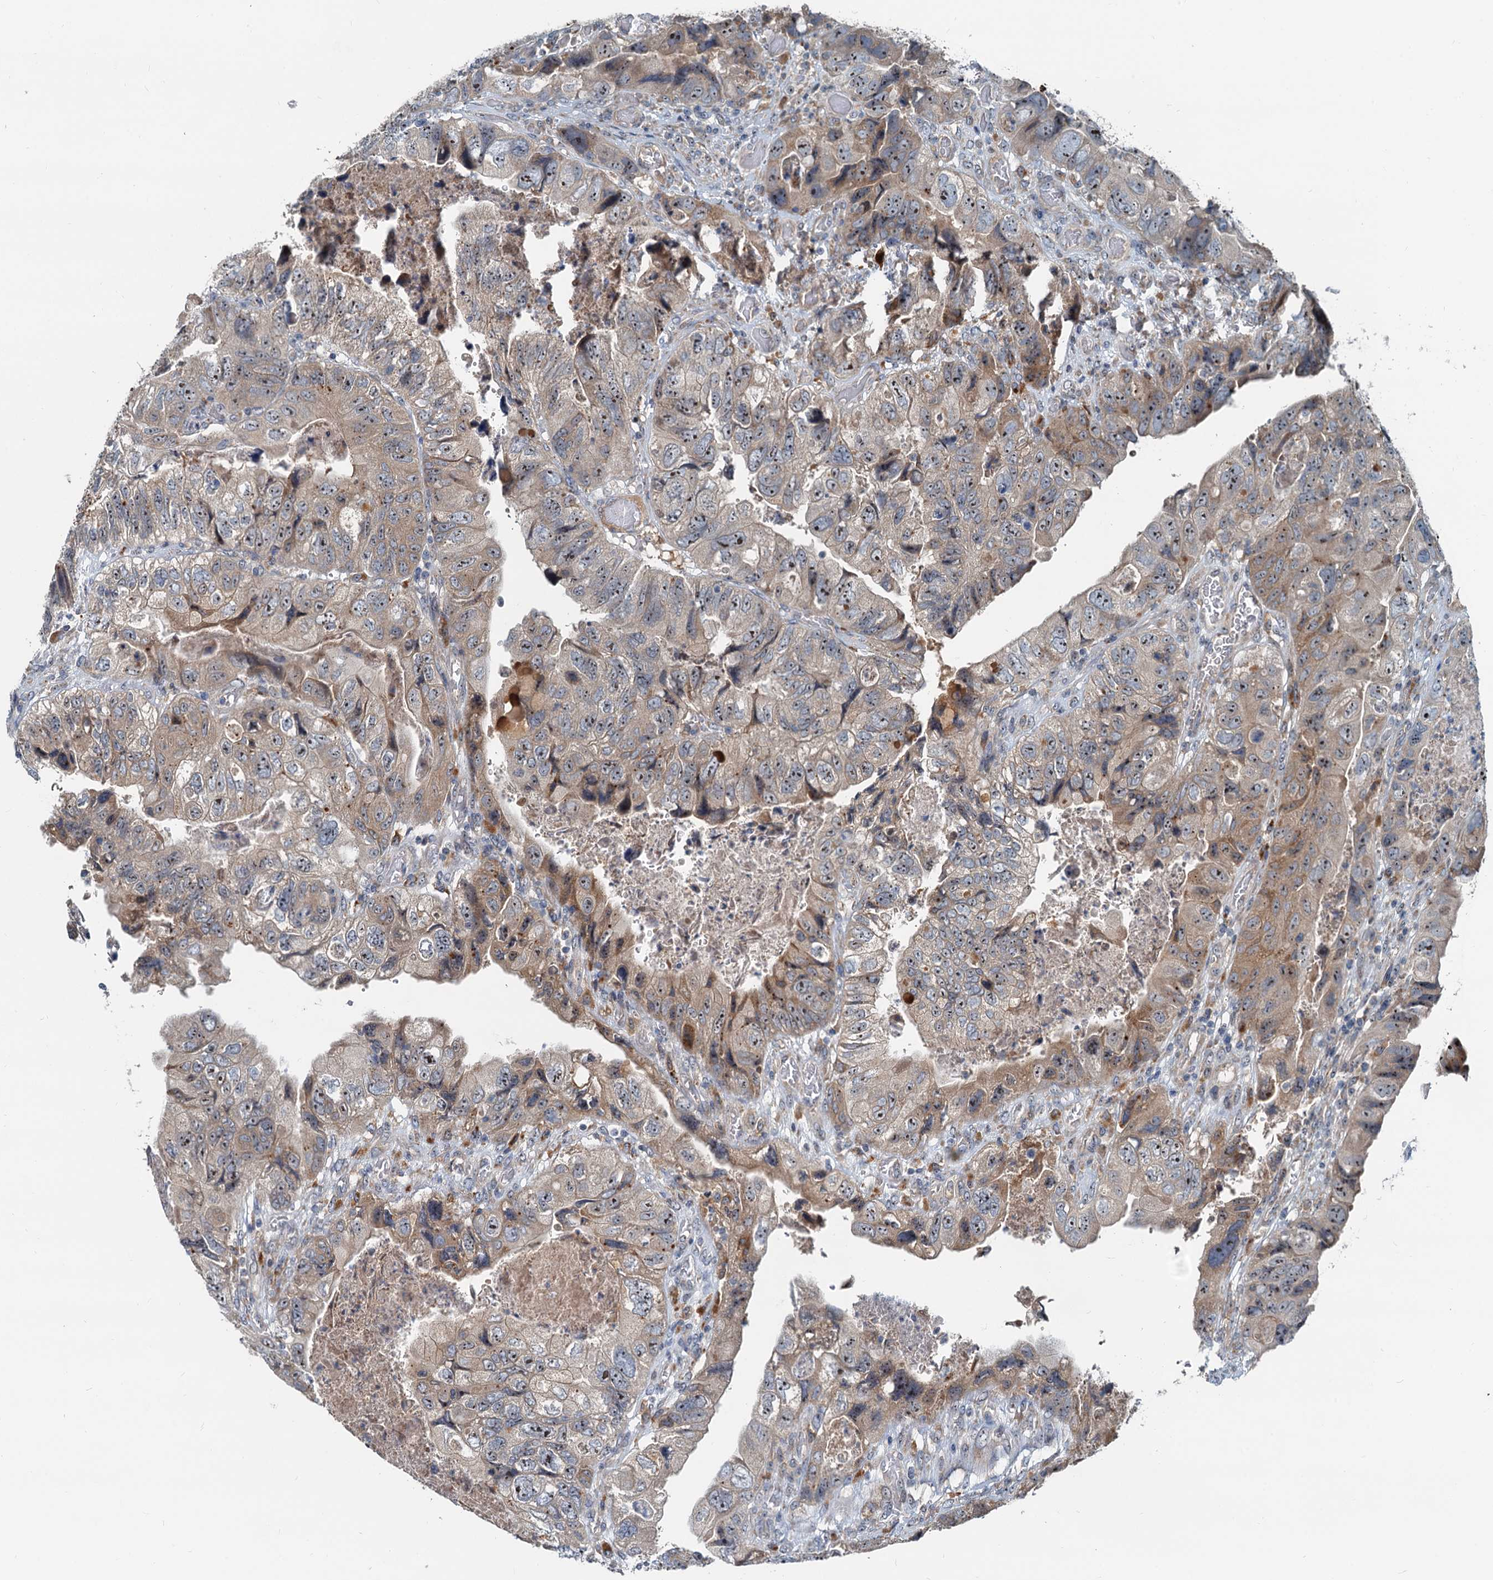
{"staining": {"intensity": "moderate", "quantity": "<25%", "location": "cytoplasmic/membranous"}, "tissue": "colorectal cancer", "cell_type": "Tumor cells", "image_type": "cancer", "snomed": [{"axis": "morphology", "description": "Adenocarcinoma, NOS"}, {"axis": "topography", "description": "Rectum"}], "caption": "Immunohistochemistry (IHC) of human adenocarcinoma (colorectal) displays low levels of moderate cytoplasmic/membranous expression in about <25% of tumor cells. The staining was performed using DAB to visualize the protein expression in brown, while the nuclei were stained in blue with hematoxylin (Magnification: 20x).", "gene": "RGS7BP", "patient": {"sex": "male", "age": 63}}